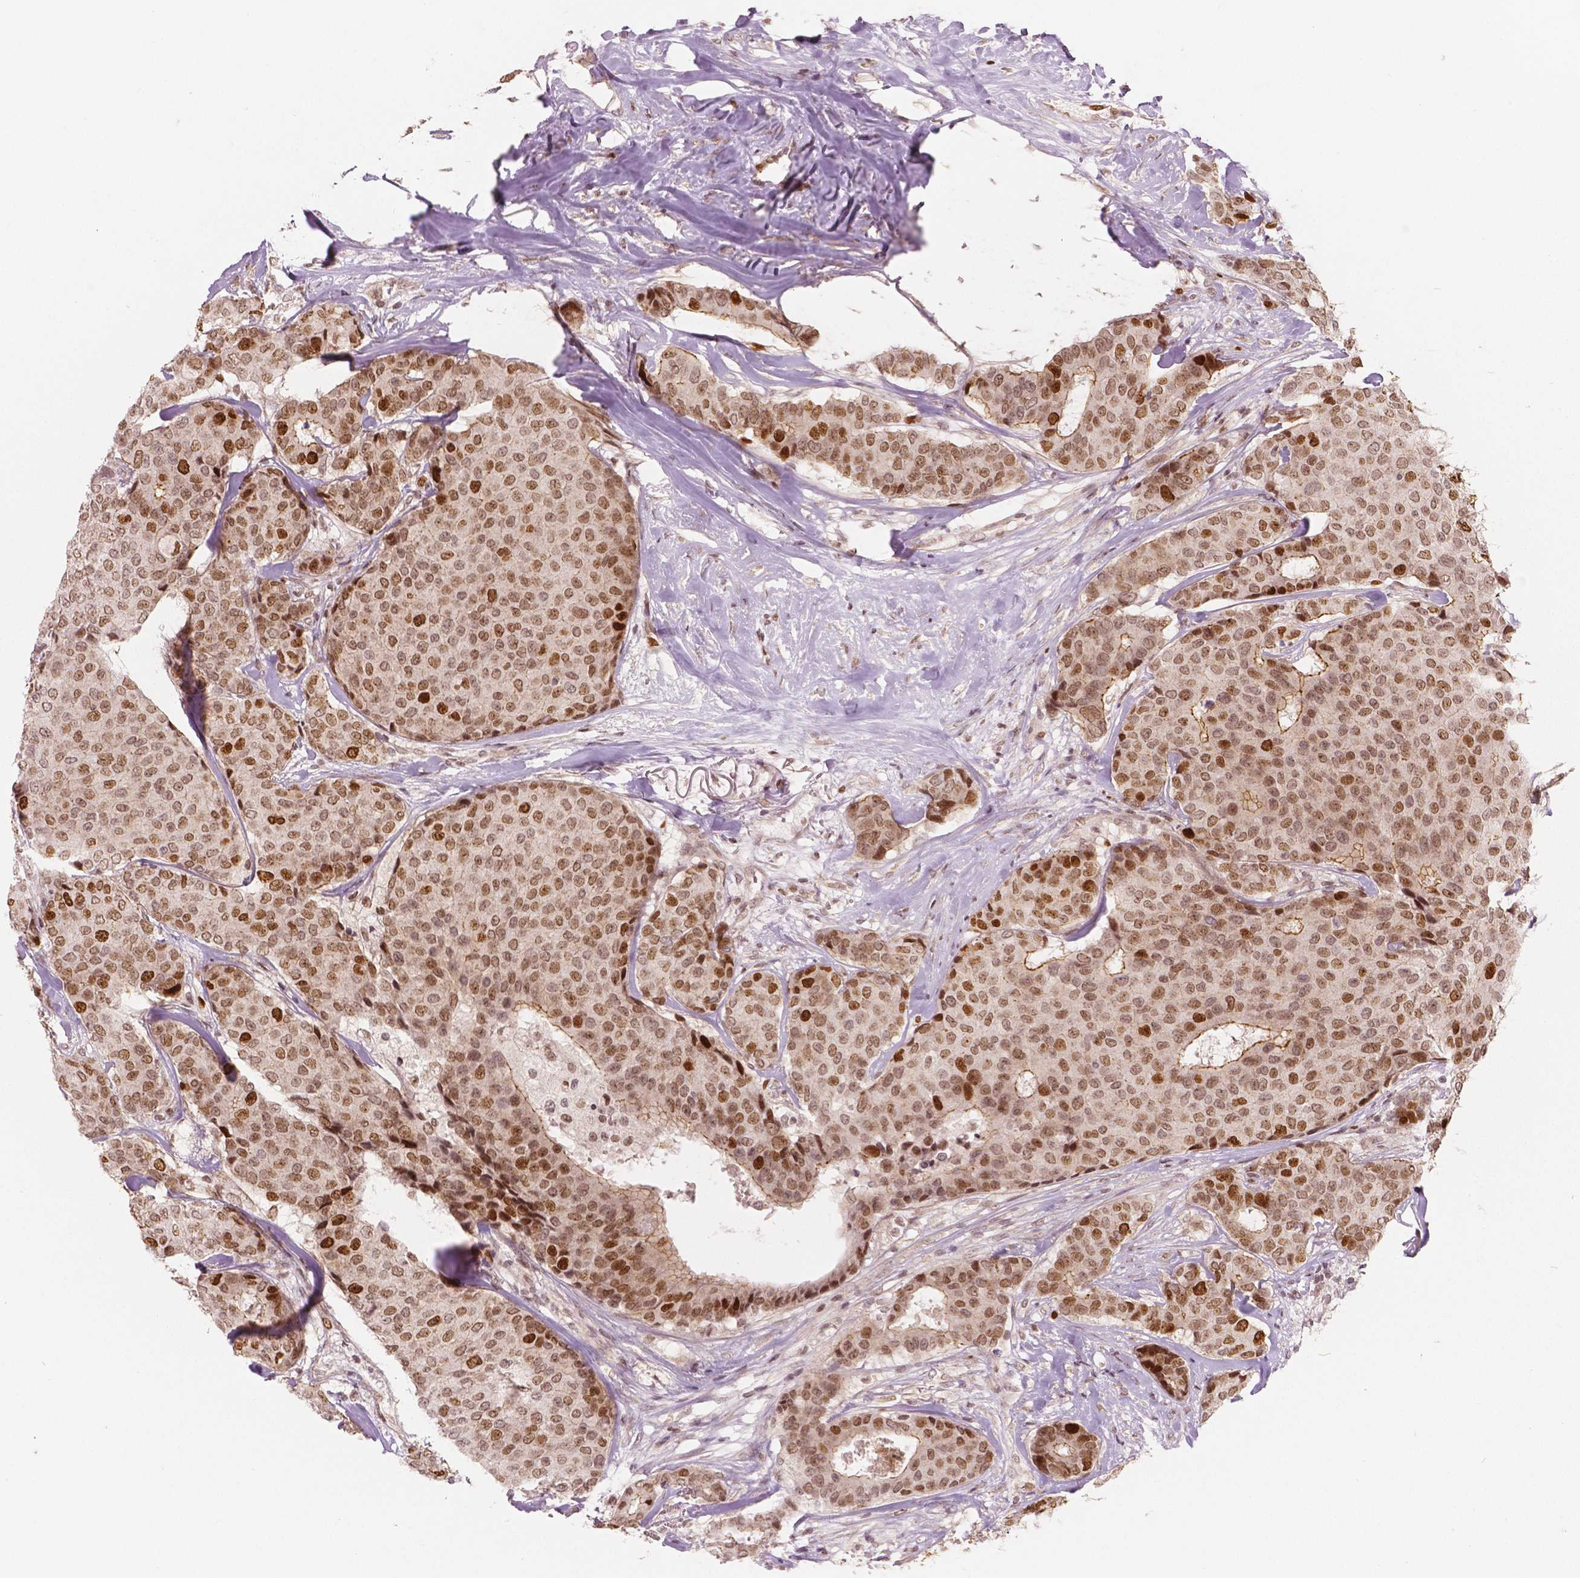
{"staining": {"intensity": "moderate", "quantity": ">75%", "location": "nuclear"}, "tissue": "breast cancer", "cell_type": "Tumor cells", "image_type": "cancer", "snomed": [{"axis": "morphology", "description": "Duct carcinoma"}, {"axis": "topography", "description": "Breast"}], "caption": "Human breast cancer stained with a protein marker demonstrates moderate staining in tumor cells.", "gene": "NSD2", "patient": {"sex": "female", "age": 75}}